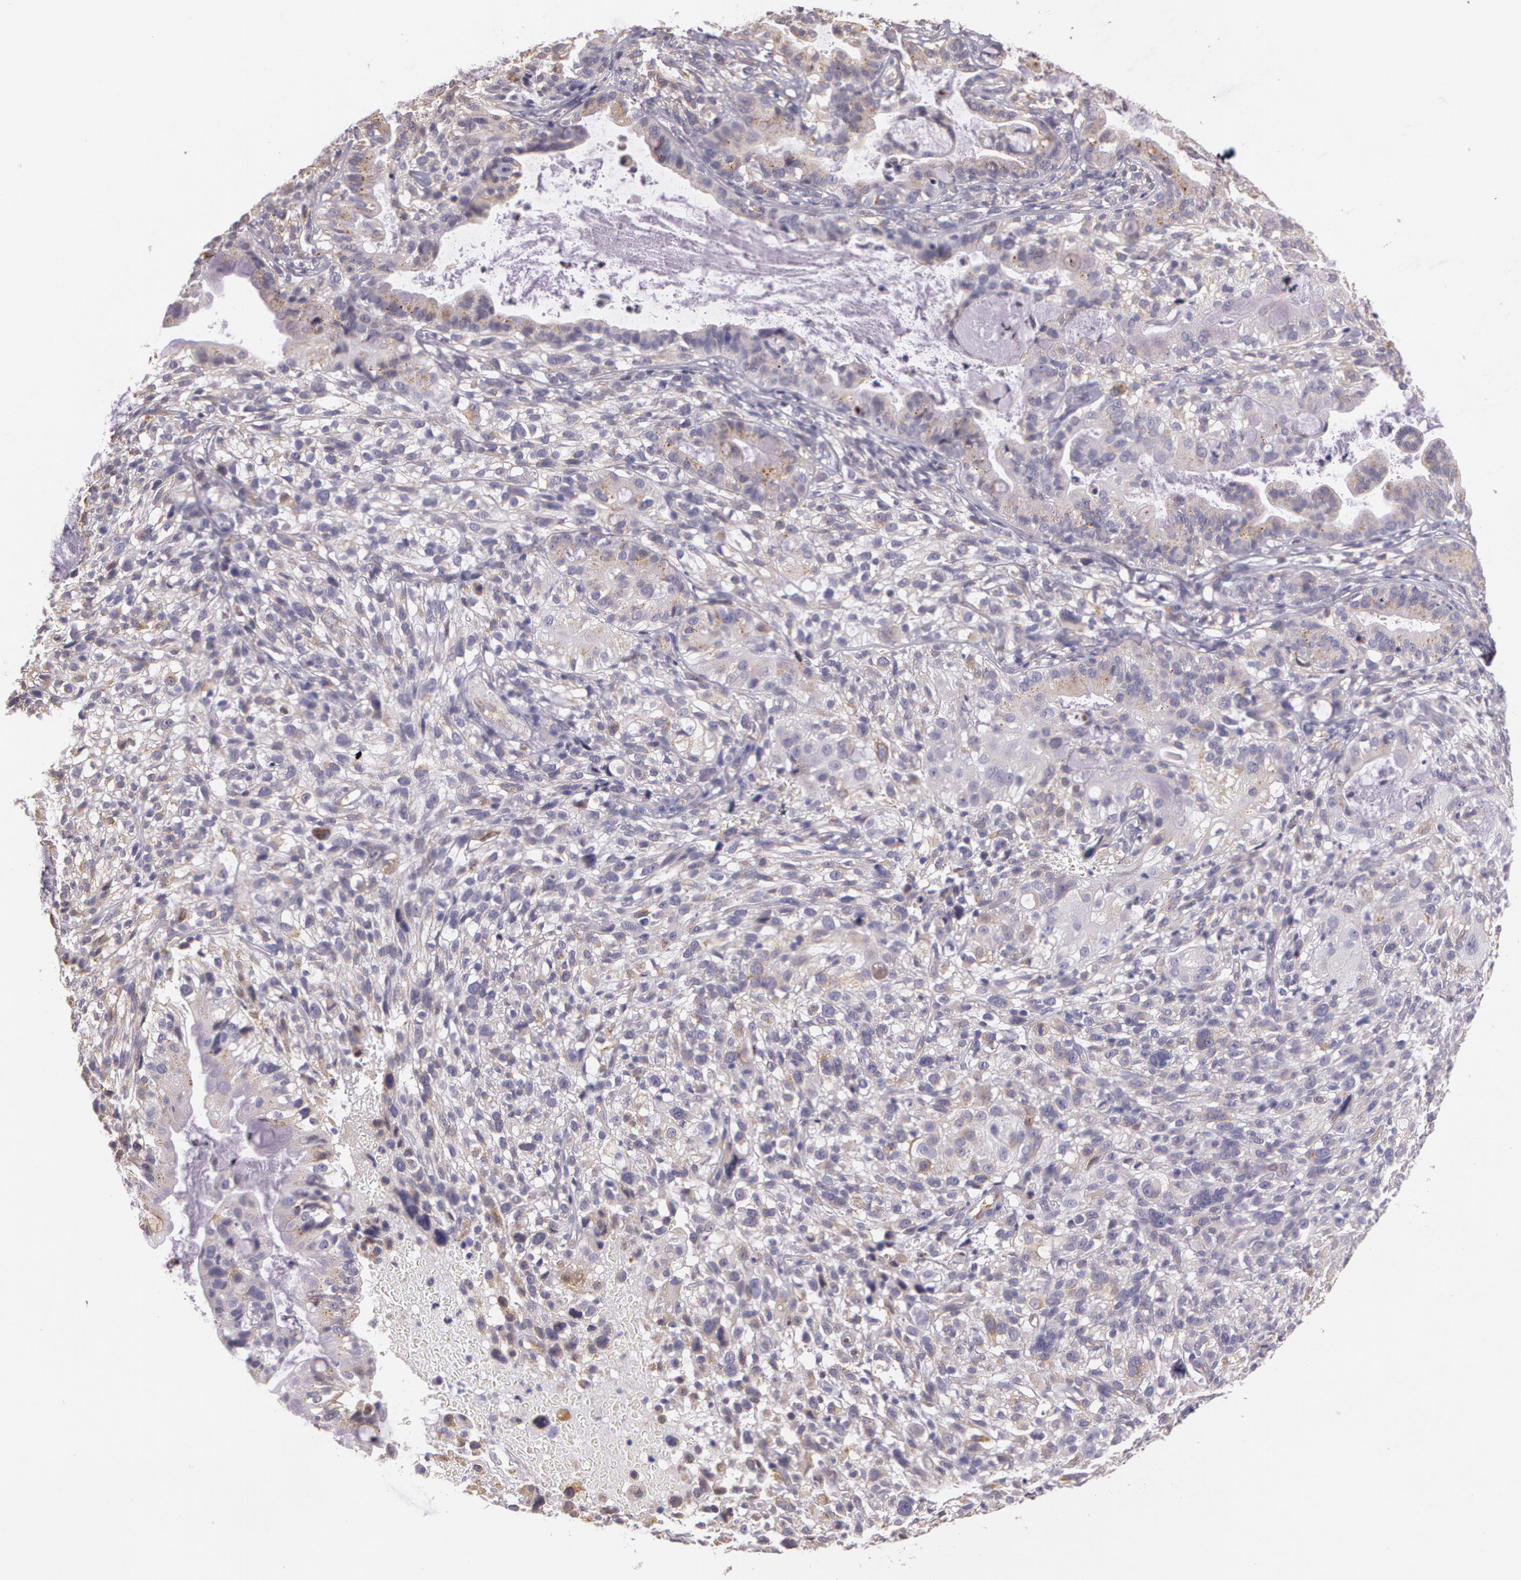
{"staining": {"intensity": "weak", "quantity": "<25%", "location": "cytoplasmic/membranous"}, "tissue": "cervical cancer", "cell_type": "Tumor cells", "image_type": "cancer", "snomed": [{"axis": "morphology", "description": "Adenocarcinoma, NOS"}, {"axis": "topography", "description": "Cervix"}], "caption": "This is an IHC photomicrograph of human adenocarcinoma (cervical). There is no expression in tumor cells.", "gene": "APP", "patient": {"sex": "female", "age": 41}}